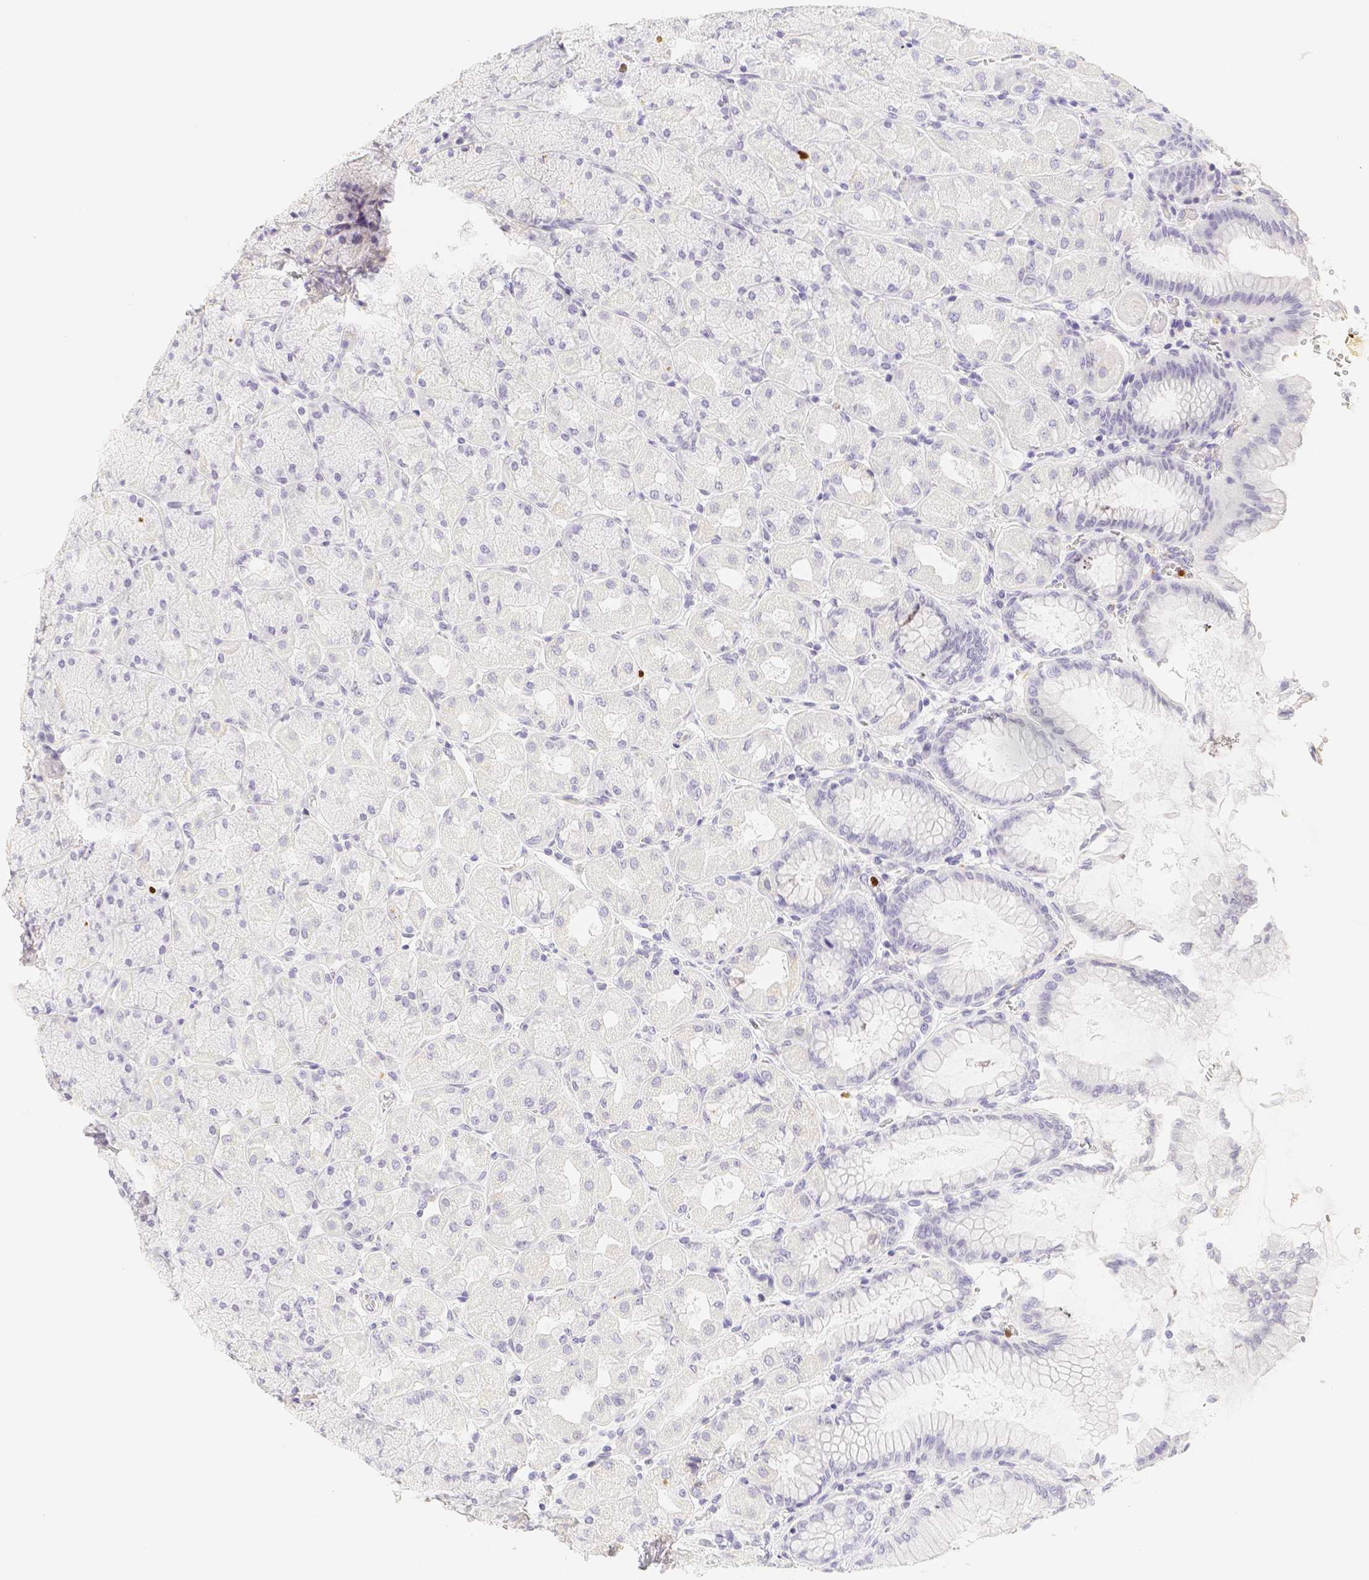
{"staining": {"intensity": "negative", "quantity": "none", "location": "none"}, "tissue": "stomach", "cell_type": "Glandular cells", "image_type": "normal", "snomed": [{"axis": "morphology", "description": "Normal tissue, NOS"}, {"axis": "topography", "description": "Stomach, upper"}], "caption": "IHC image of unremarkable stomach: human stomach stained with DAB (3,3'-diaminobenzidine) displays no significant protein expression in glandular cells.", "gene": "PADI4", "patient": {"sex": "female", "age": 56}}